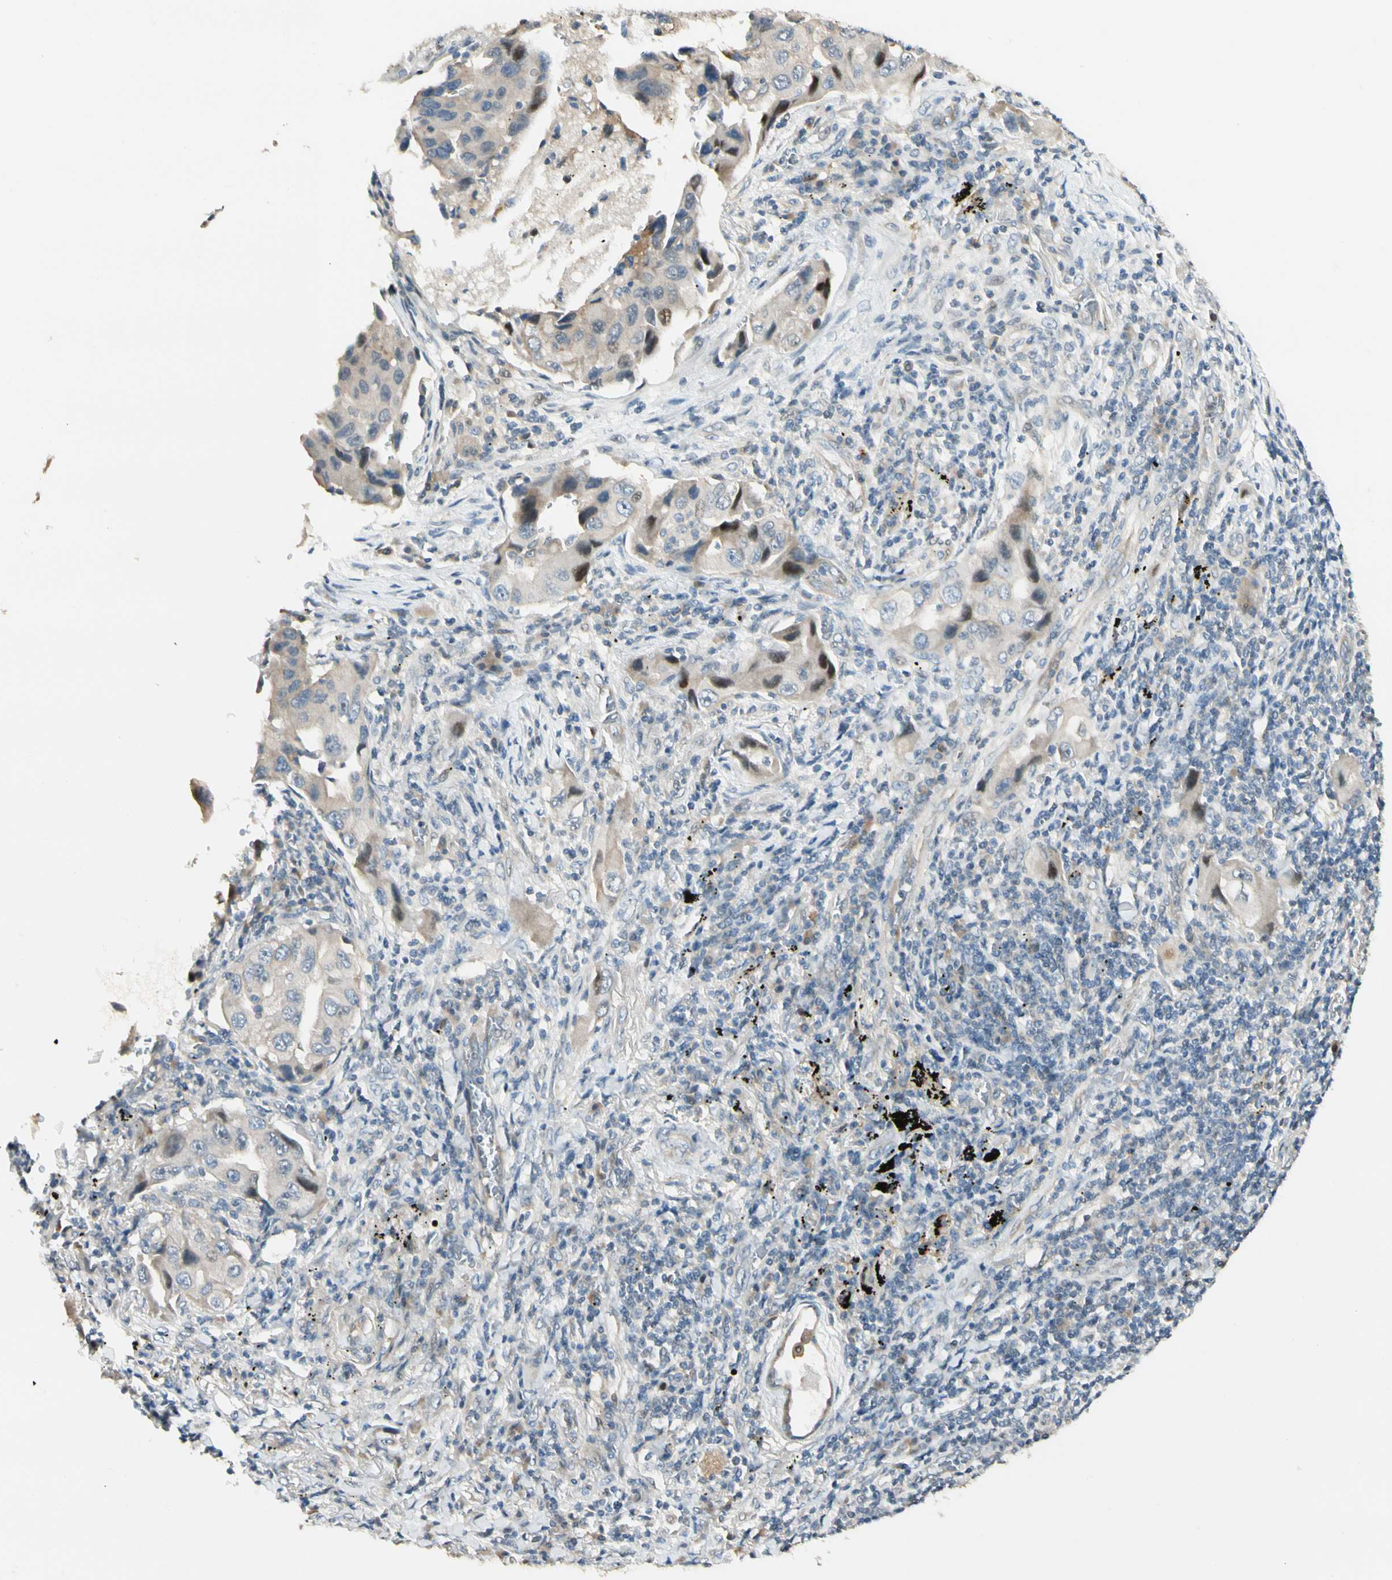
{"staining": {"intensity": "moderate", "quantity": "25%-75%", "location": "cytoplasmic/membranous,nuclear"}, "tissue": "lung cancer", "cell_type": "Tumor cells", "image_type": "cancer", "snomed": [{"axis": "morphology", "description": "Adenocarcinoma, NOS"}, {"axis": "topography", "description": "Lung"}], "caption": "Protein staining of lung cancer tissue exhibits moderate cytoplasmic/membranous and nuclear staining in about 25%-75% of tumor cells.", "gene": "P3H2", "patient": {"sex": "female", "age": 65}}